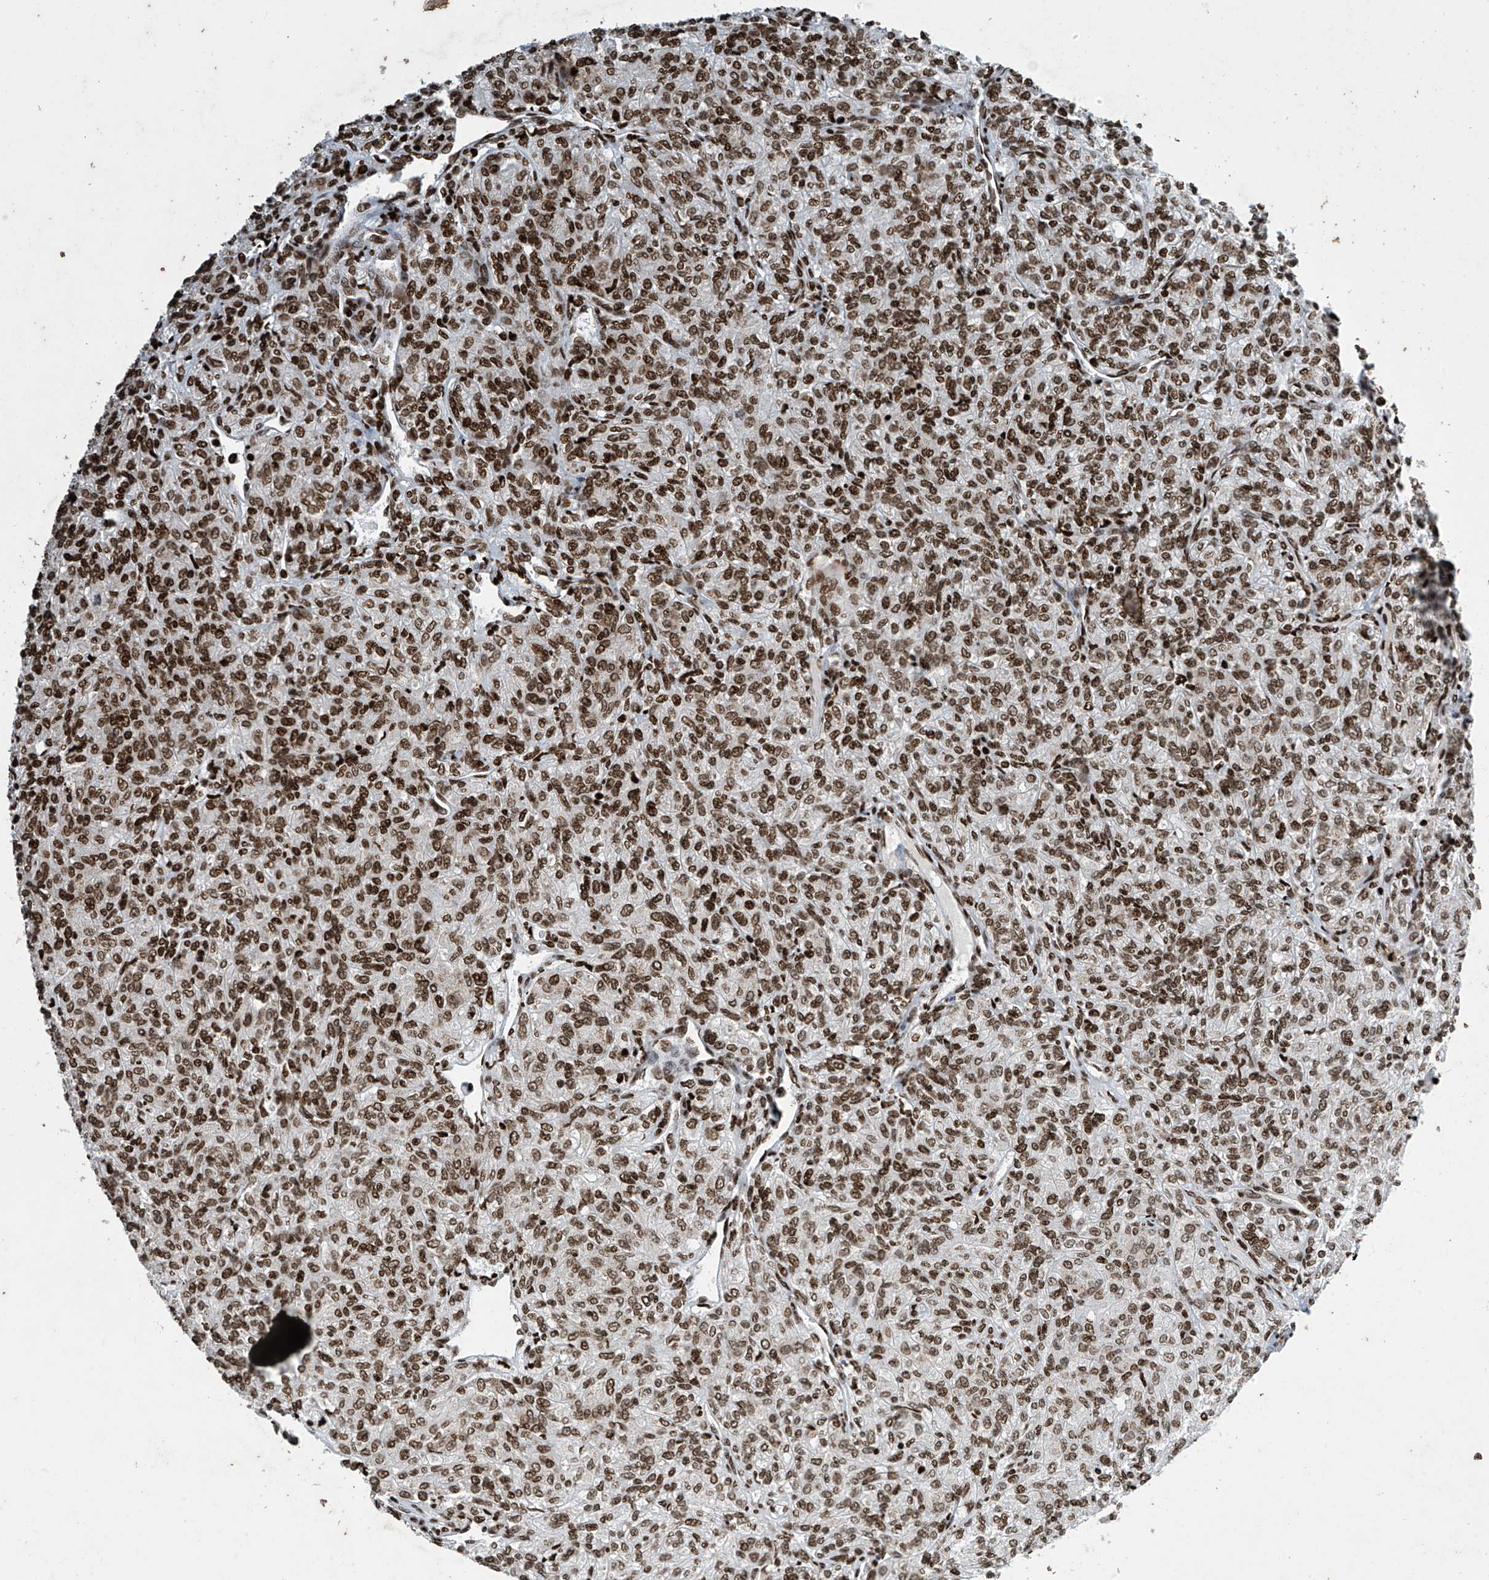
{"staining": {"intensity": "strong", "quantity": ">75%", "location": "nuclear"}, "tissue": "renal cancer", "cell_type": "Tumor cells", "image_type": "cancer", "snomed": [{"axis": "morphology", "description": "Adenocarcinoma, NOS"}, {"axis": "topography", "description": "Kidney"}], "caption": "A high amount of strong nuclear staining is present in about >75% of tumor cells in adenocarcinoma (renal) tissue. (DAB (3,3'-diaminobenzidine) IHC, brown staining for protein, blue staining for nuclei).", "gene": "H4C16", "patient": {"sex": "male", "age": 77}}